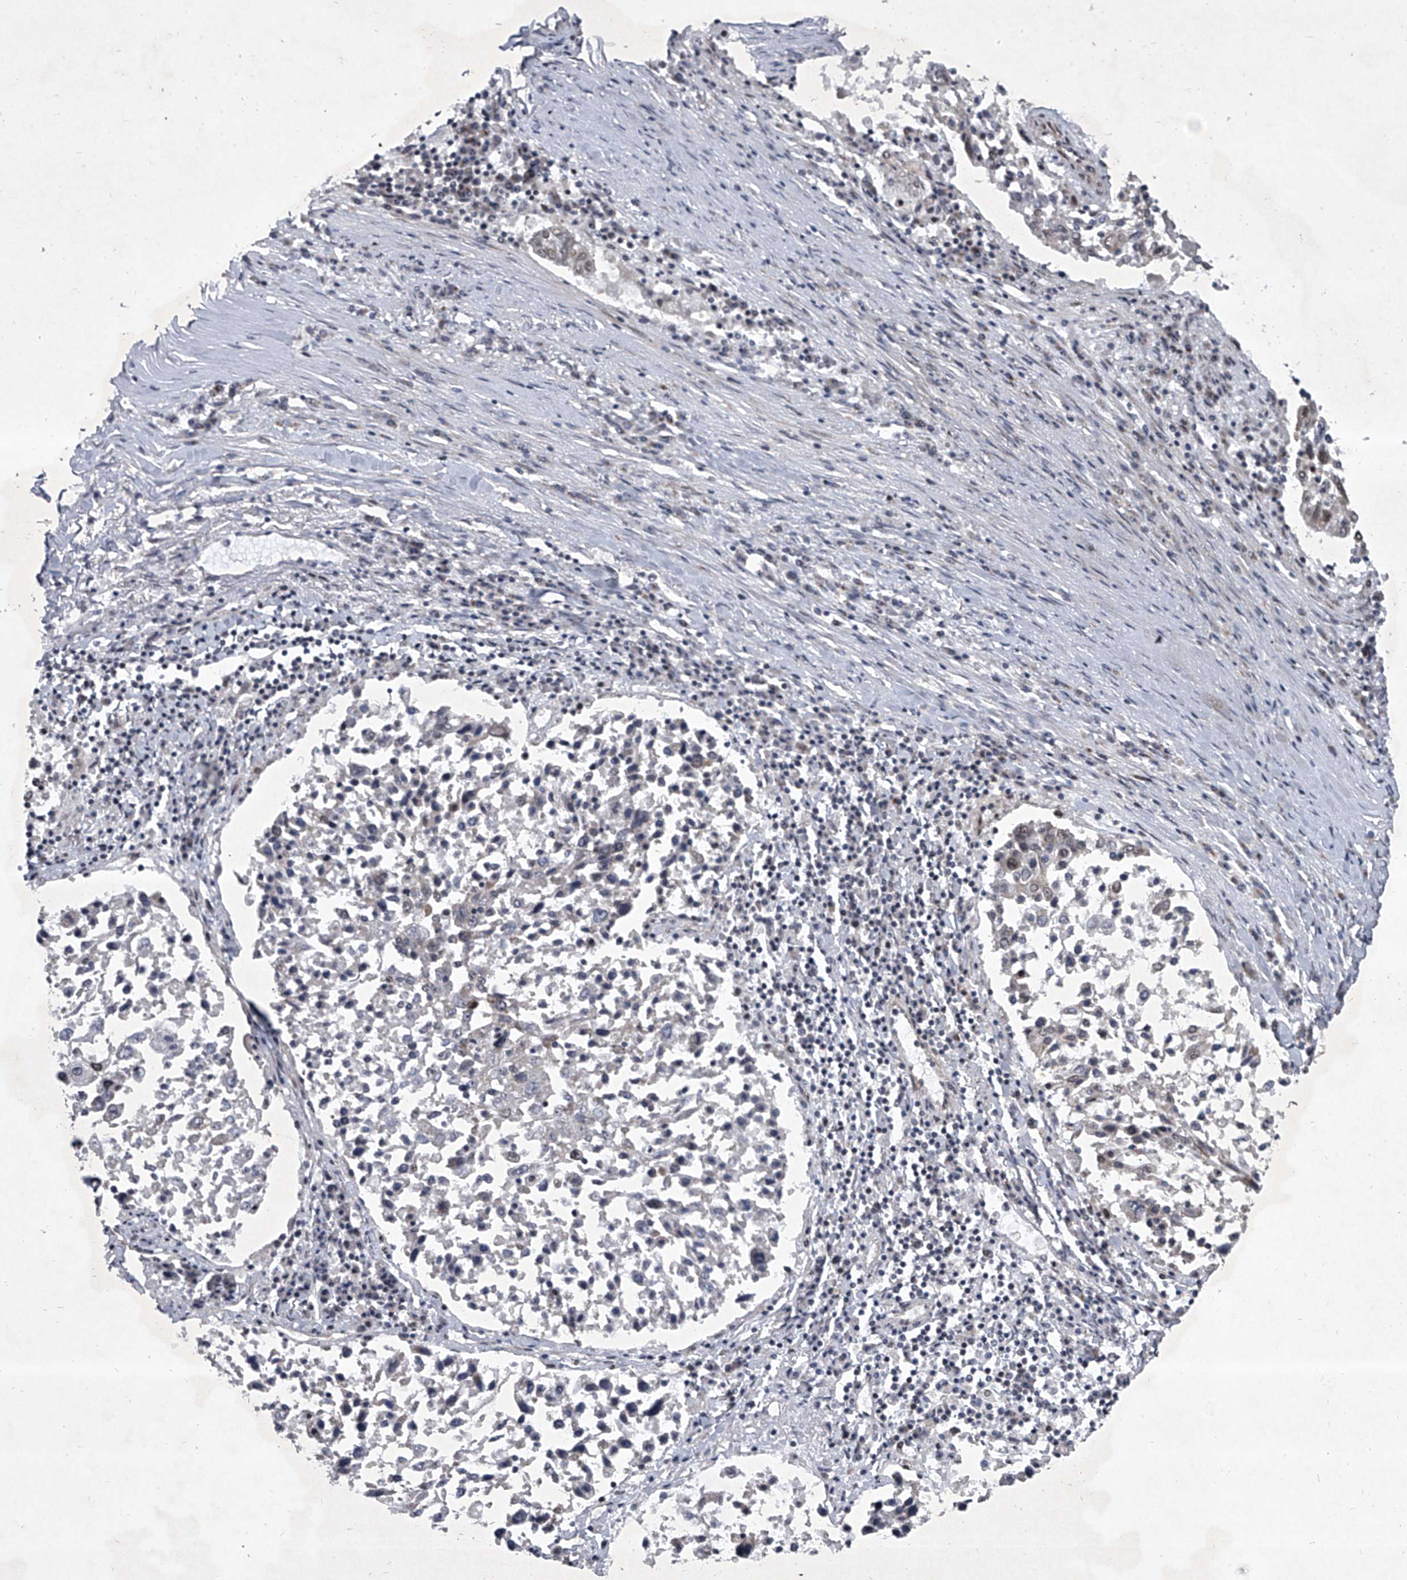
{"staining": {"intensity": "negative", "quantity": "none", "location": "none"}, "tissue": "lung cancer", "cell_type": "Tumor cells", "image_type": "cancer", "snomed": [{"axis": "morphology", "description": "Squamous cell carcinoma, NOS"}, {"axis": "topography", "description": "Lung"}], "caption": "An image of human squamous cell carcinoma (lung) is negative for staining in tumor cells.", "gene": "MLLT1", "patient": {"sex": "male", "age": 65}}